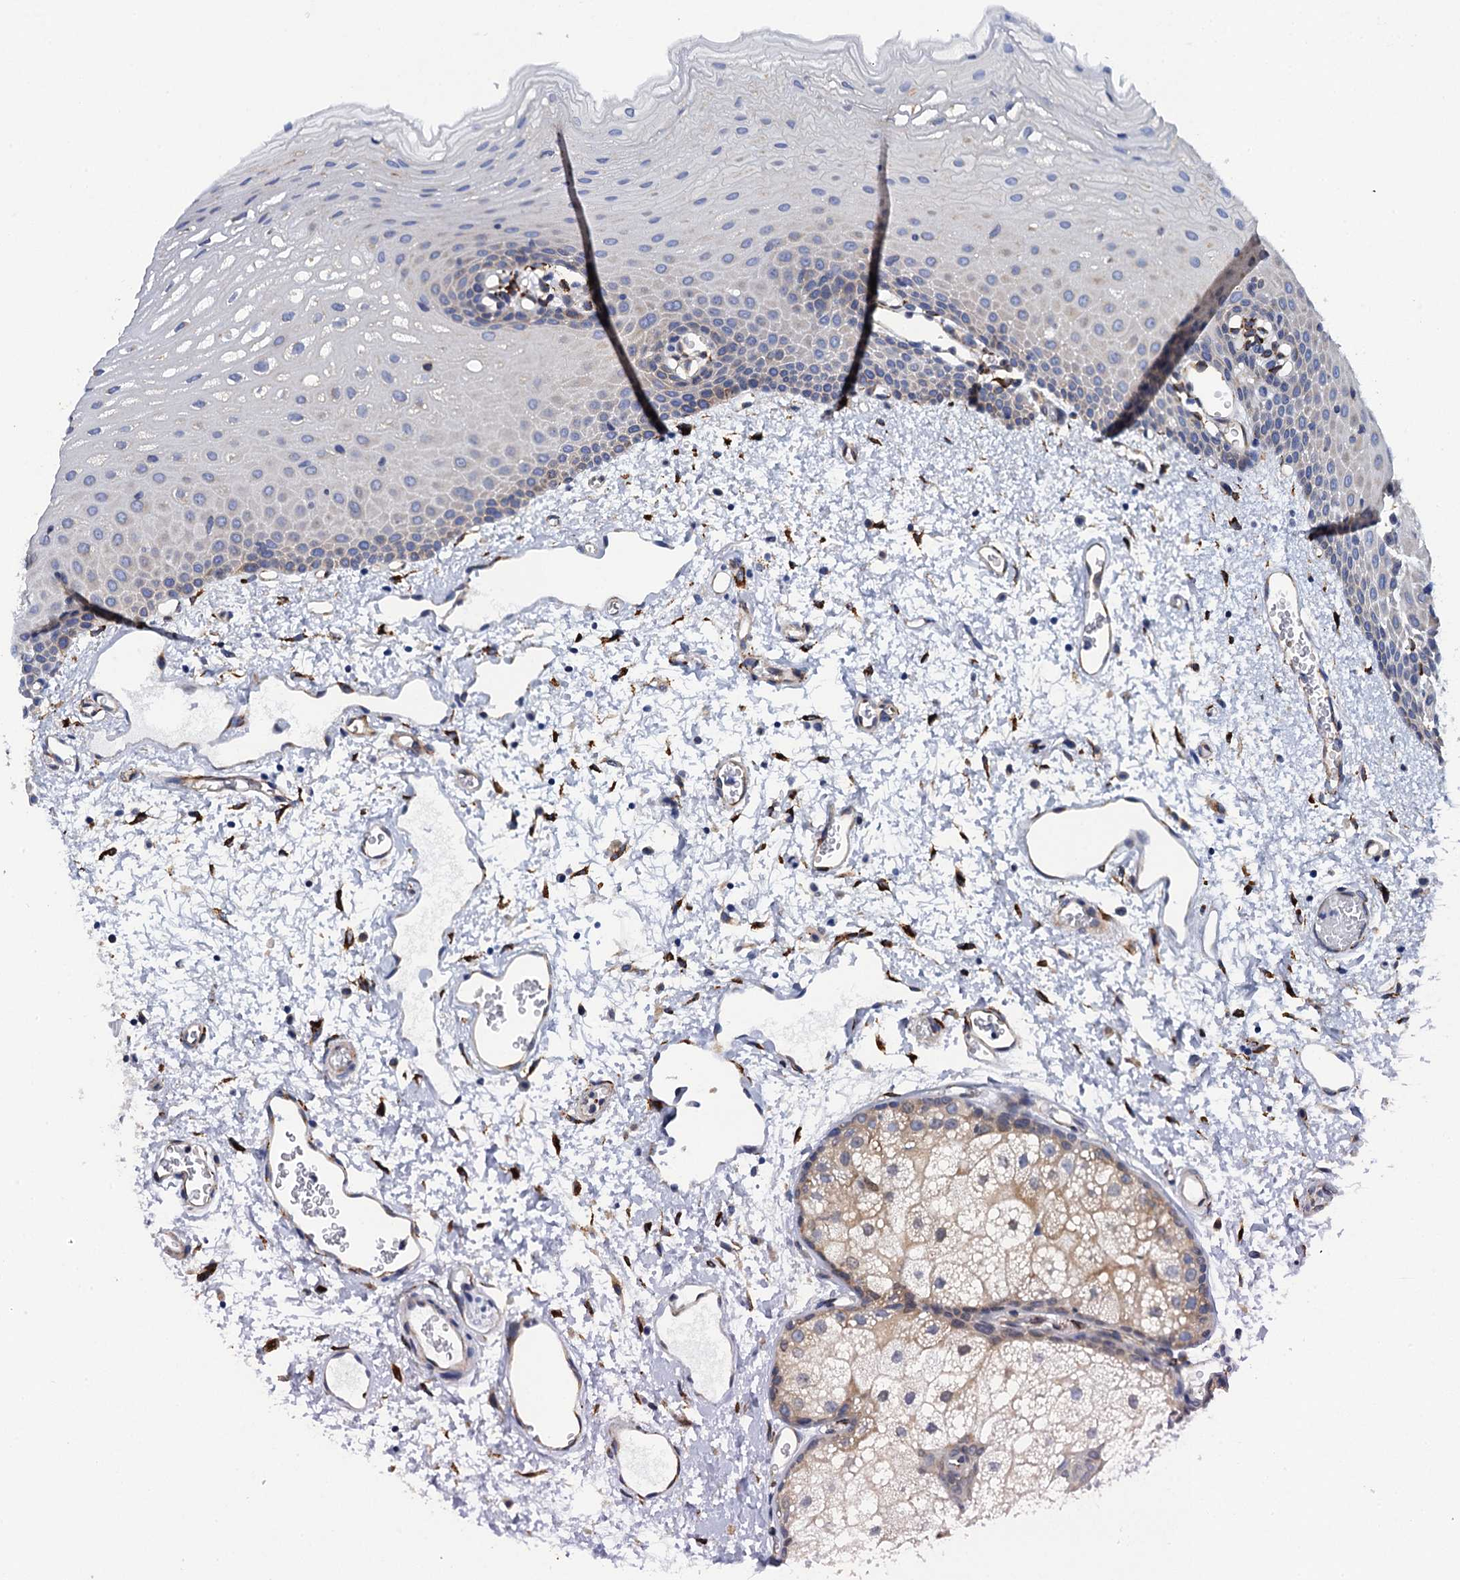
{"staining": {"intensity": "moderate", "quantity": "<25%", "location": "cytoplasmic/membranous"}, "tissue": "oral mucosa", "cell_type": "Squamous epithelial cells", "image_type": "normal", "snomed": [{"axis": "morphology", "description": "Normal tissue, NOS"}, {"axis": "topography", "description": "Oral tissue"}], "caption": "Immunohistochemical staining of unremarkable oral mucosa exhibits moderate cytoplasmic/membranous protein expression in about <25% of squamous epithelial cells.", "gene": "POGLUT3", "patient": {"sex": "female", "age": 70}}